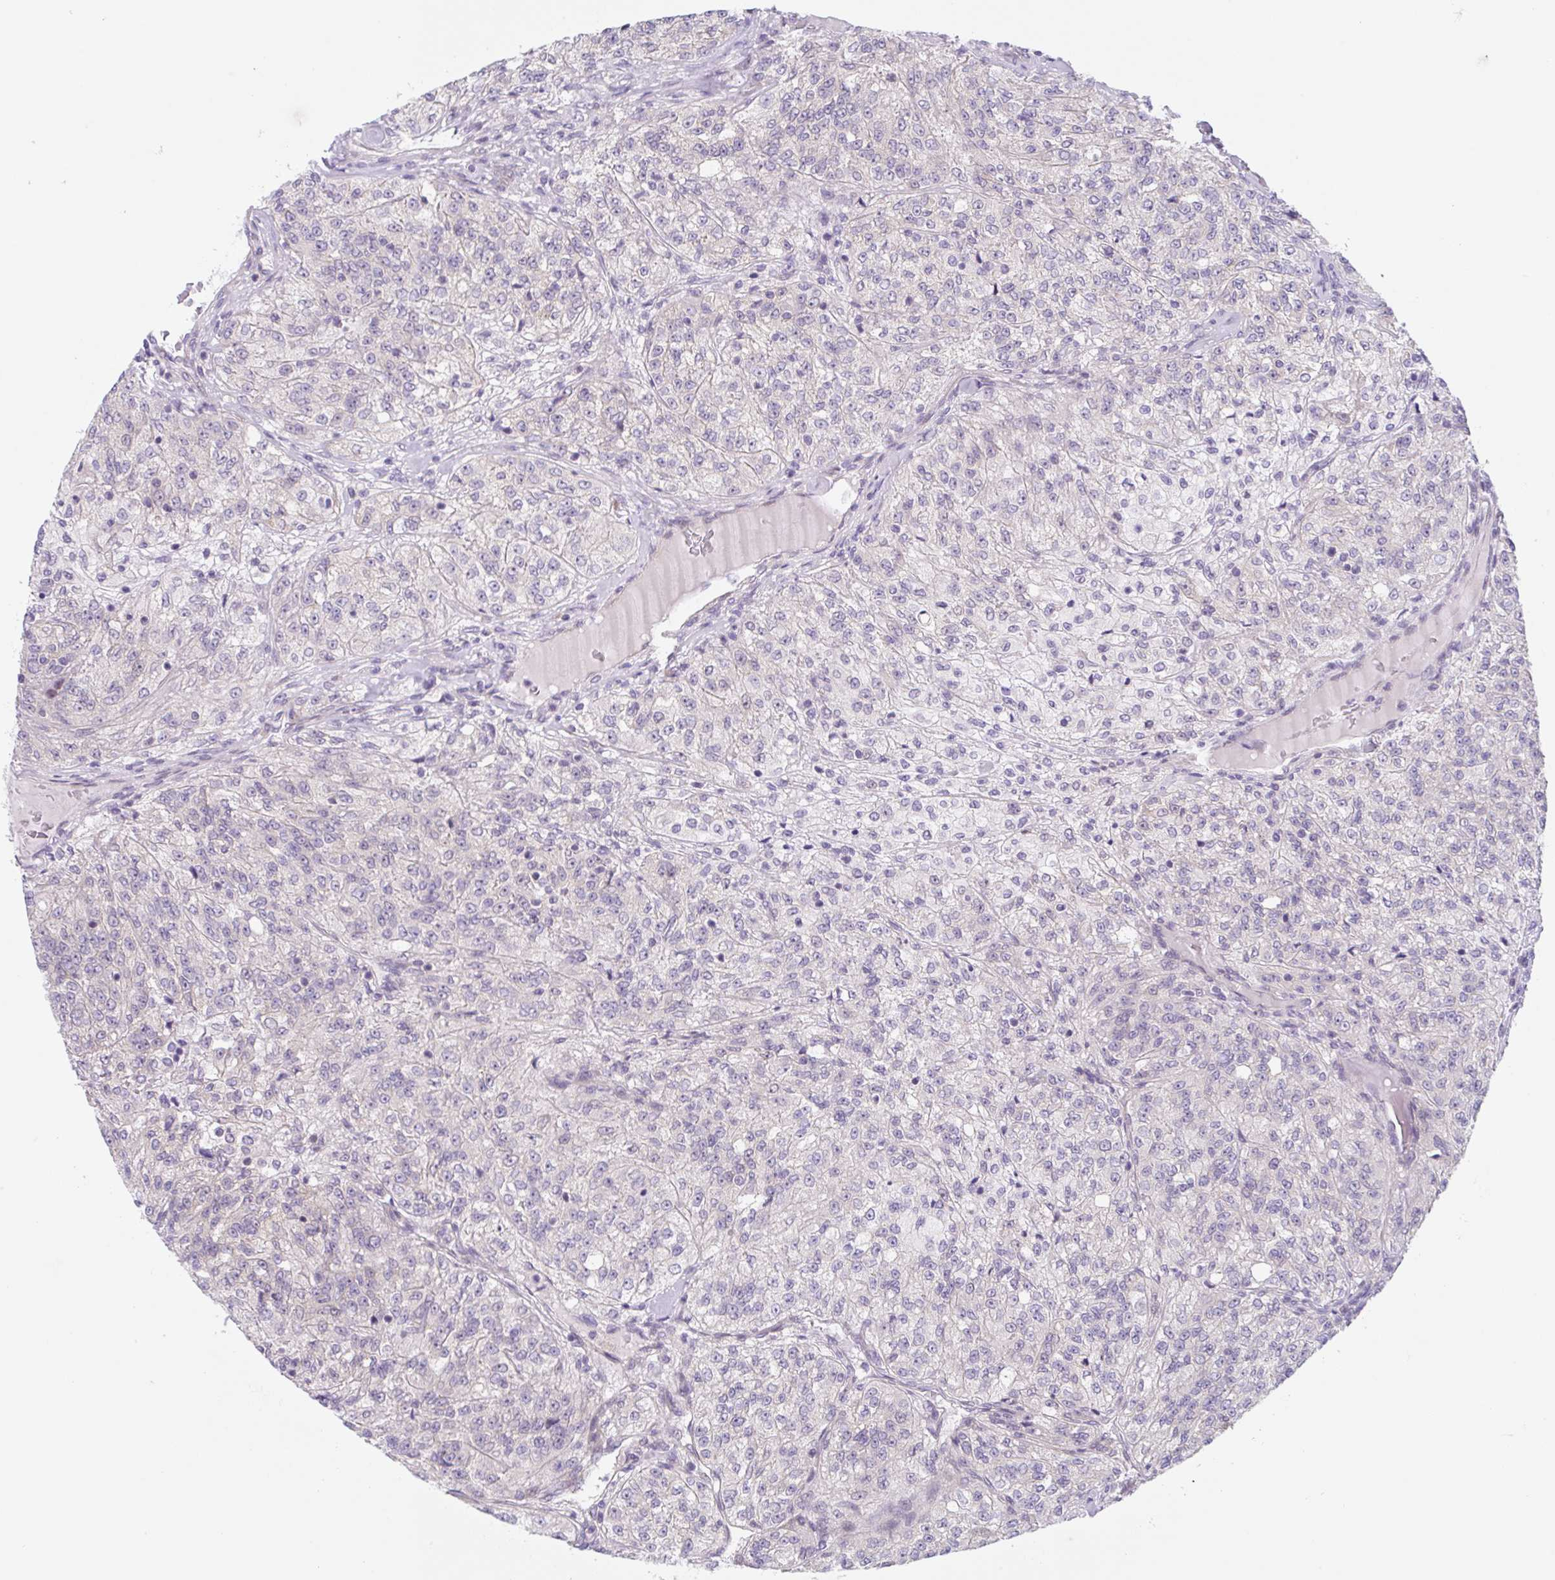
{"staining": {"intensity": "negative", "quantity": "none", "location": "none"}, "tissue": "renal cancer", "cell_type": "Tumor cells", "image_type": "cancer", "snomed": [{"axis": "morphology", "description": "Adenocarcinoma, NOS"}, {"axis": "topography", "description": "Kidney"}], "caption": "A high-resolution histopathology image shows immunohistochemistry (IHC) staining of renal adenocarcinoma, which reveals no significant expression in tumor cells.", "gene": "TBPL2", "patient": {"sex": "female", "age": 63}}